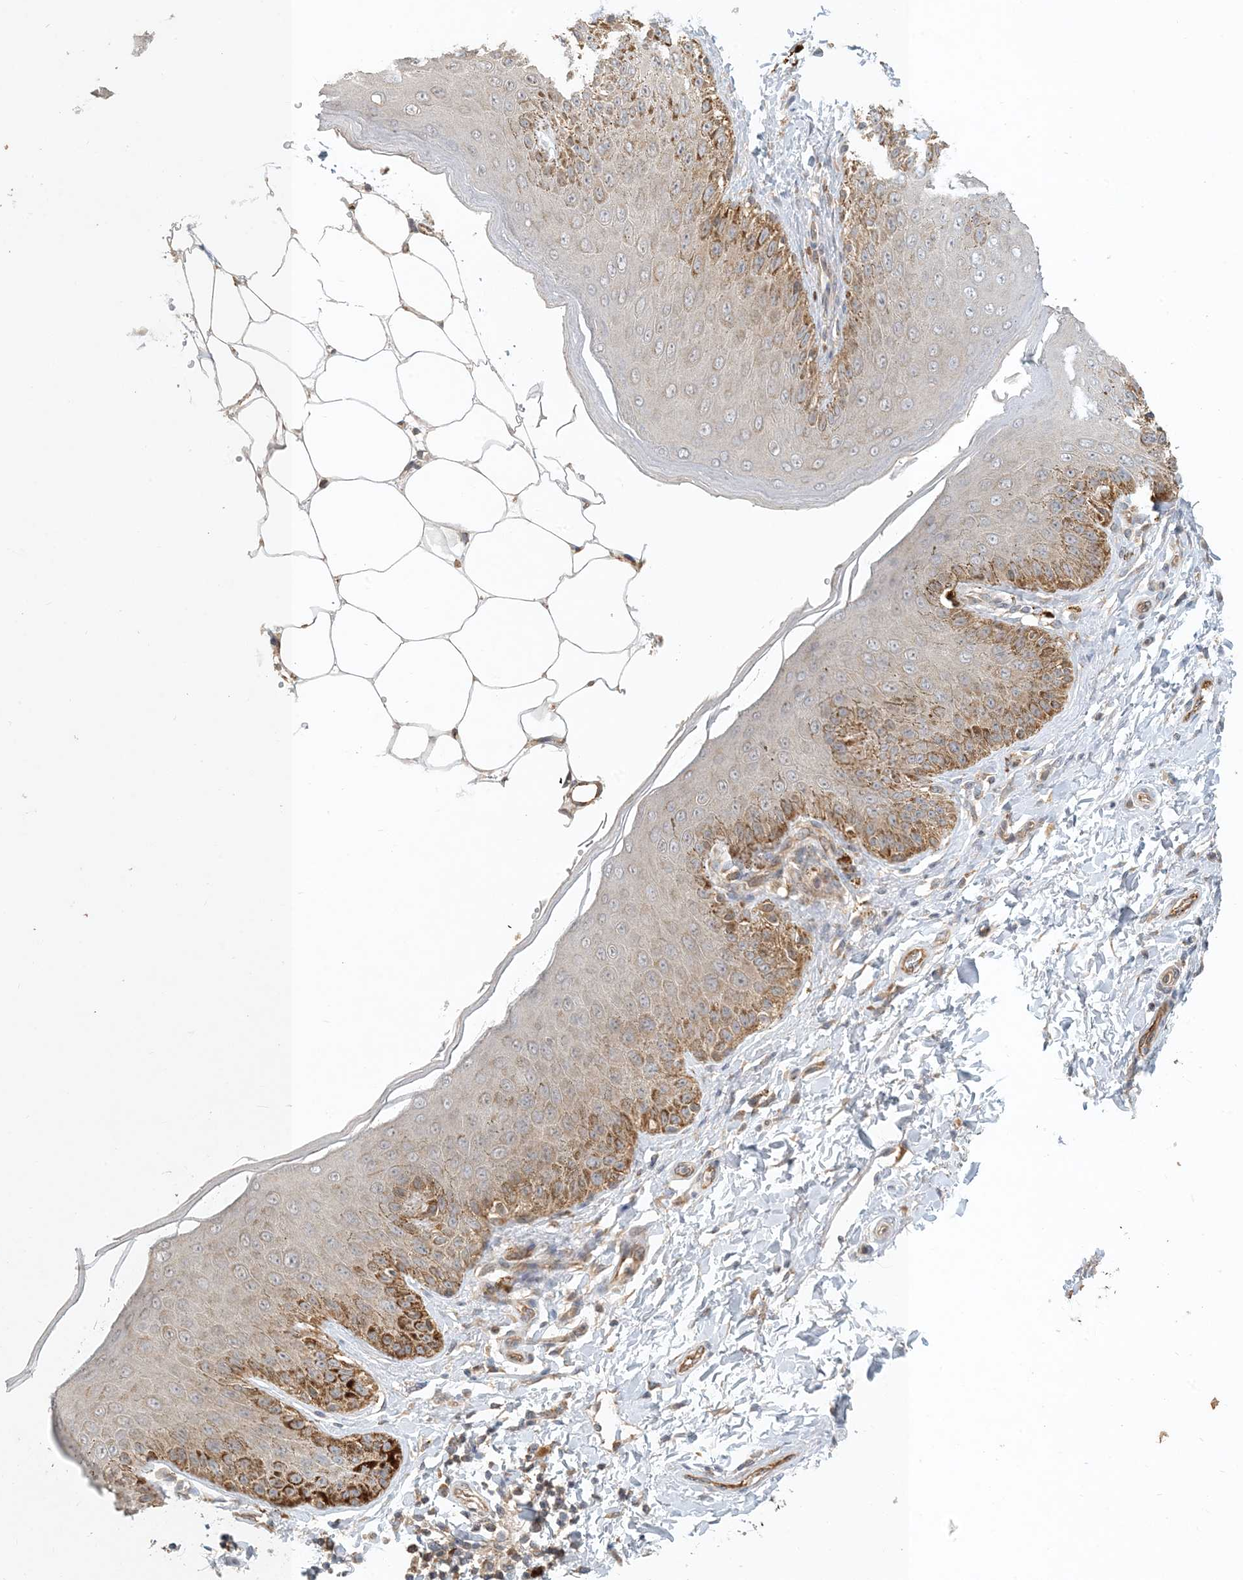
{"staining": {"intensity": "strong", "quantity": "25%-75%", "location": "cytoplasmic/membranous"}, "tissue": "skin", "cell_type": "Epidermal cells", "image_type": "normal", "snomed": [{"axis": "morphology", "description": "Normal tissue, NOS"}, {"axis": "topography", "description": "Anal"}], "caption": "This micrograph shows IHC staining of benign human skin, with high strong cytoplasmic/membranous expression in approximately 25%-75% of epidermal cells.", "gene": "ZBTB3", "patient": {"sex": "male", "age": 44}}